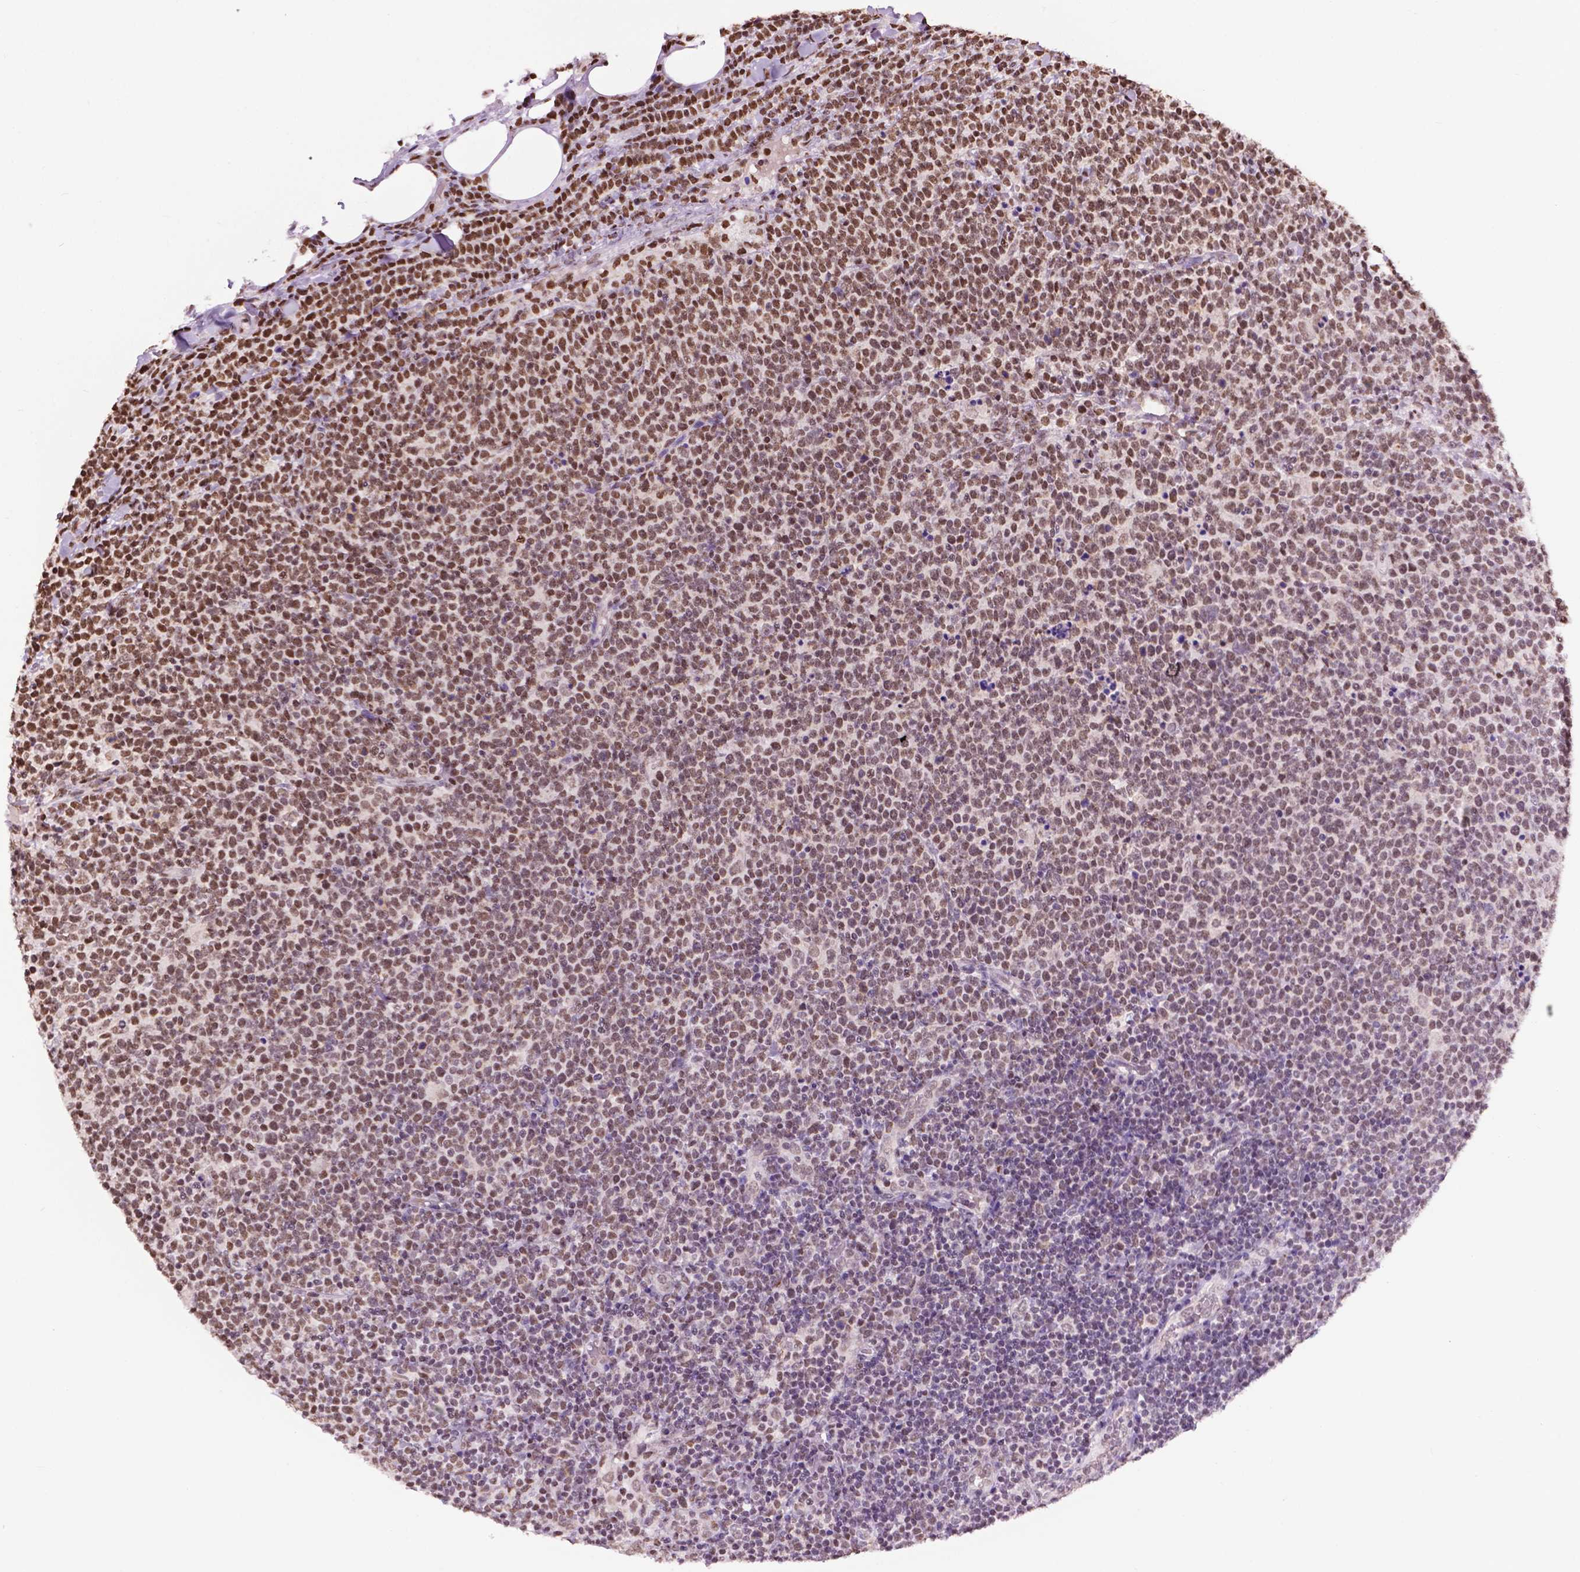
{"staining": {"intensity": "moderate", "quantity": ">75%", "location": "nuclear"}, "tissue": "lymphoma", "cell_type": "Tumor cells", "image_type": "cancer", "snomed": [{"axis": "morphology", "description": "Malignant lymphoma, non-Hodgkin's type, High grade"}, {"axis": "topography", "description": "Lymph node"}], "caption": "Tumor cells exhibit moderate nuclear positivity in about >75% of cells in lymphoma. Nuclei are stained in blue.", "gene": "COL23A1", "patient": {"sex": "male", "age": 61}}